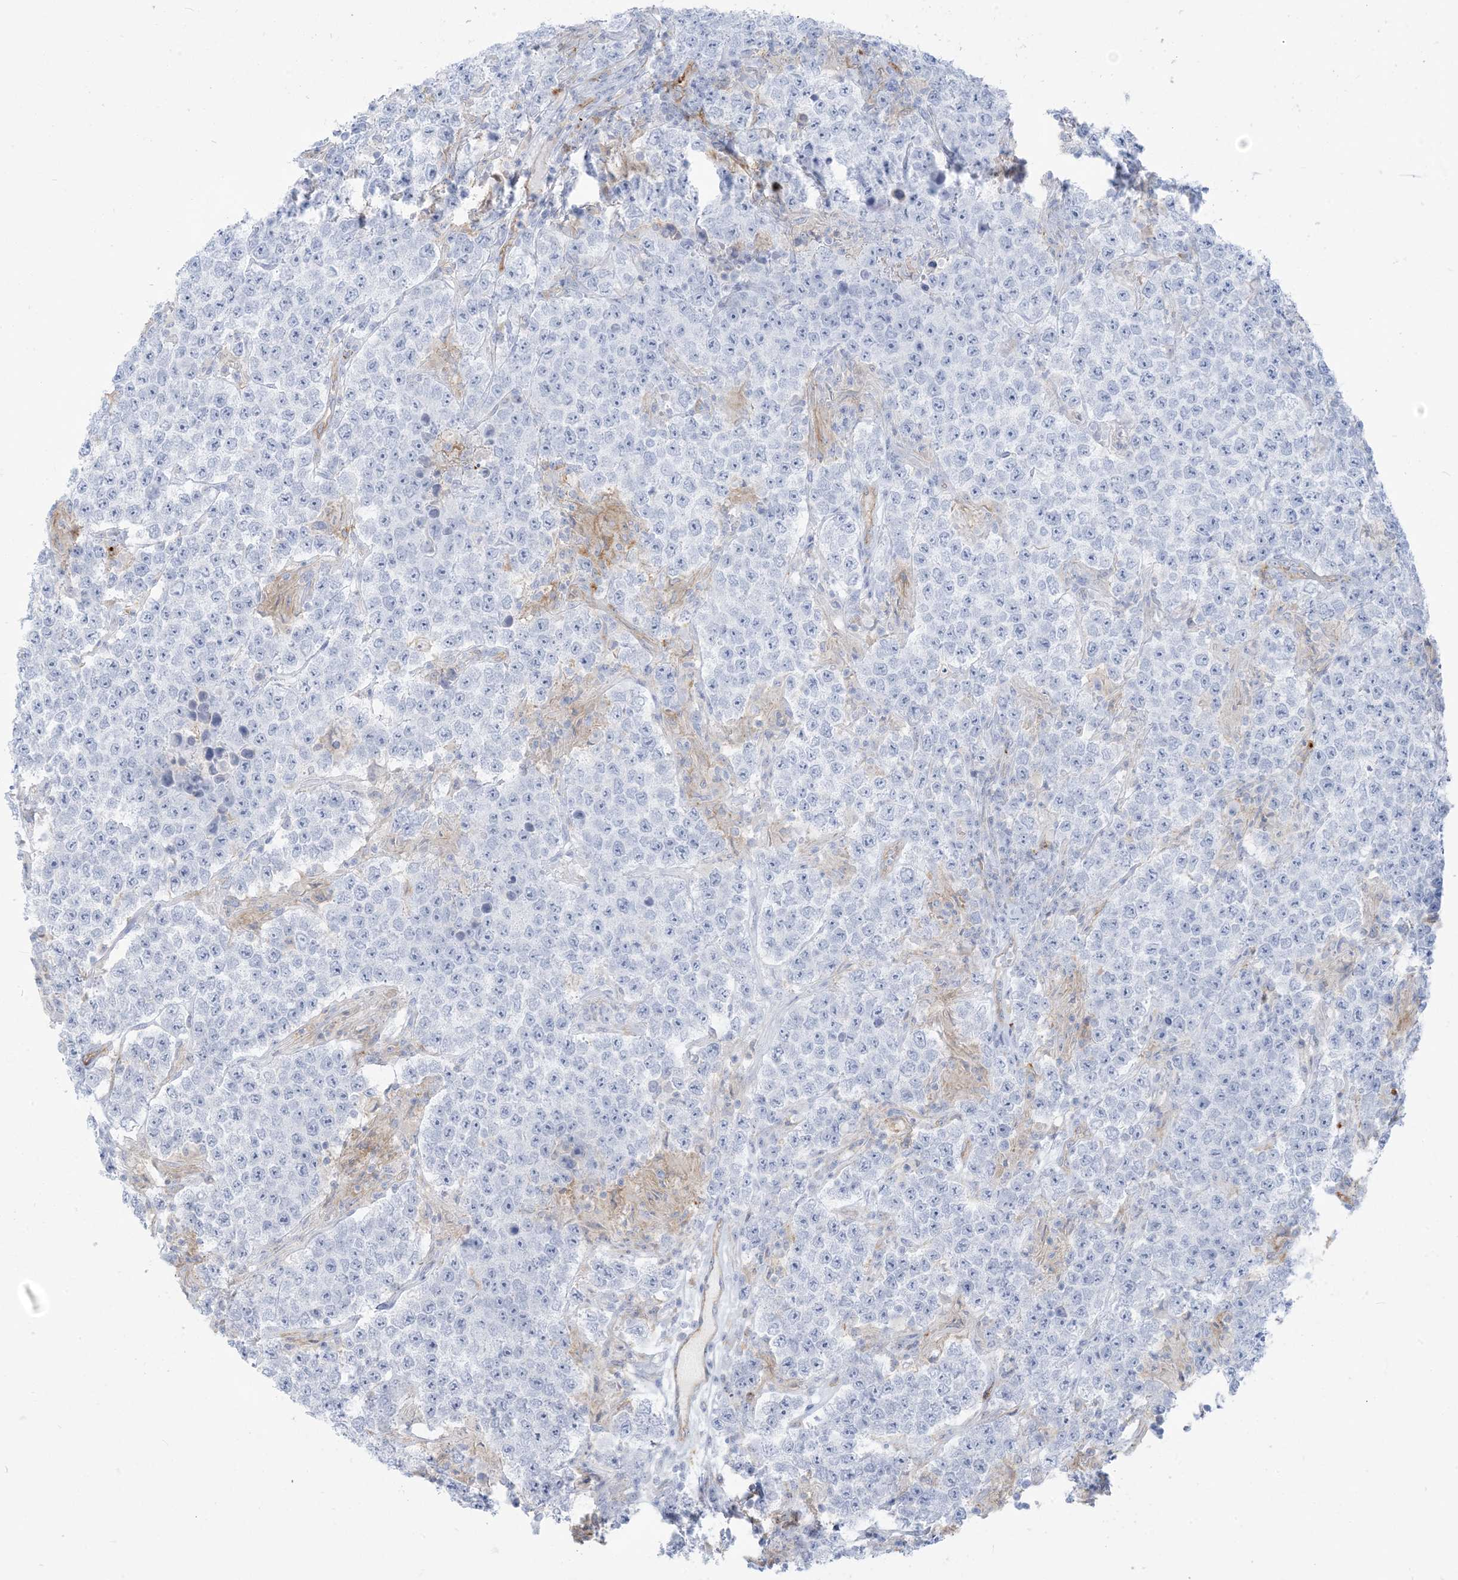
{"staining": {"intensity": "negative", "quantity": "none", "location": "none"}, "tissue": "testis cancer", "cell_type": "Tumor cells", "image_type": "cancer", "snomed": [{"axis": "morphology", "description": "Normal tissue, NOS"}, {"axis": "morphology", "description": "Urothelial carcinoma, High grade"}, {"axis": "morphology", "description": "Seminoma, NOS"}, {"axis": "morphology", "description": "Carcinoma, Embryonal, NOS"}, {"axis": "topography", "description": "Urinary bladder"}, {"axis": "topography", "description": "Testis"}], "caption": "This is an immunohistochemistry (IHC) micrograph of human embryonal carcinoma (testis). There is no staining in tumor cells.", "gene": "HLA-DRB1", "patient": {"sex": "male", "age": 41}}